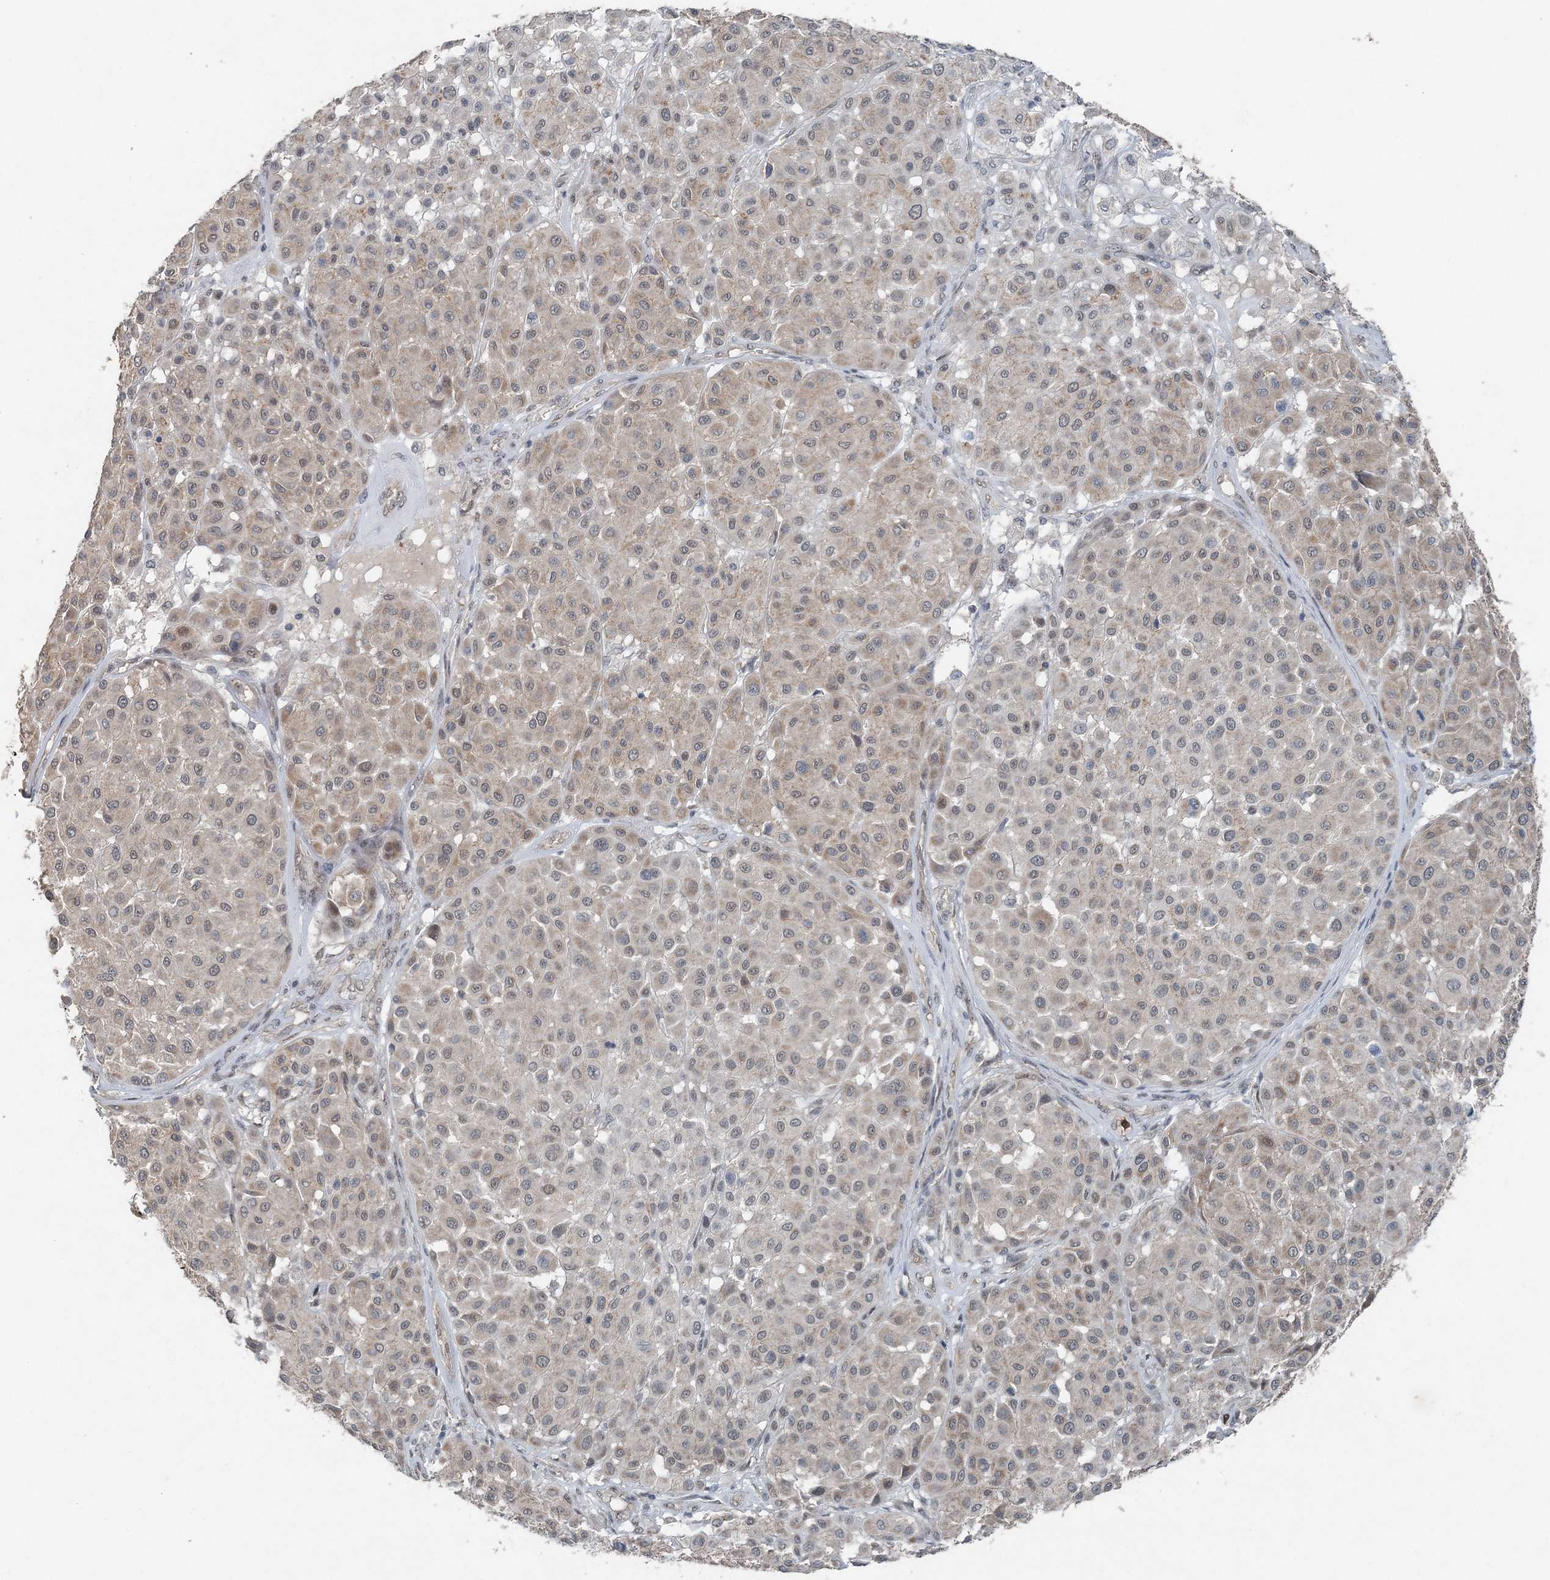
{"staining": {"intensity": "weak", "quantity": "<25%", "location": "cytoplasmic/membranous"}, "tissue": "melanoma", "cell_type": "Tumor cells", "image_type": "cancer", "snomed": [{"axis": "morphology", "description": "Malignant melanoma, Metastatic site"}, {"axis": "topography", "description": "Soft tissue"}], "caption": "IHC of melanoma displays no expression in tumor cells. (Brightfield microscopy of DAB (3,3'-diaminobenzidine) immunohistochemistry (IHC) at high magnification).", "gene": "VSIG2", "patient": {"sex": "male", "age": 41}}